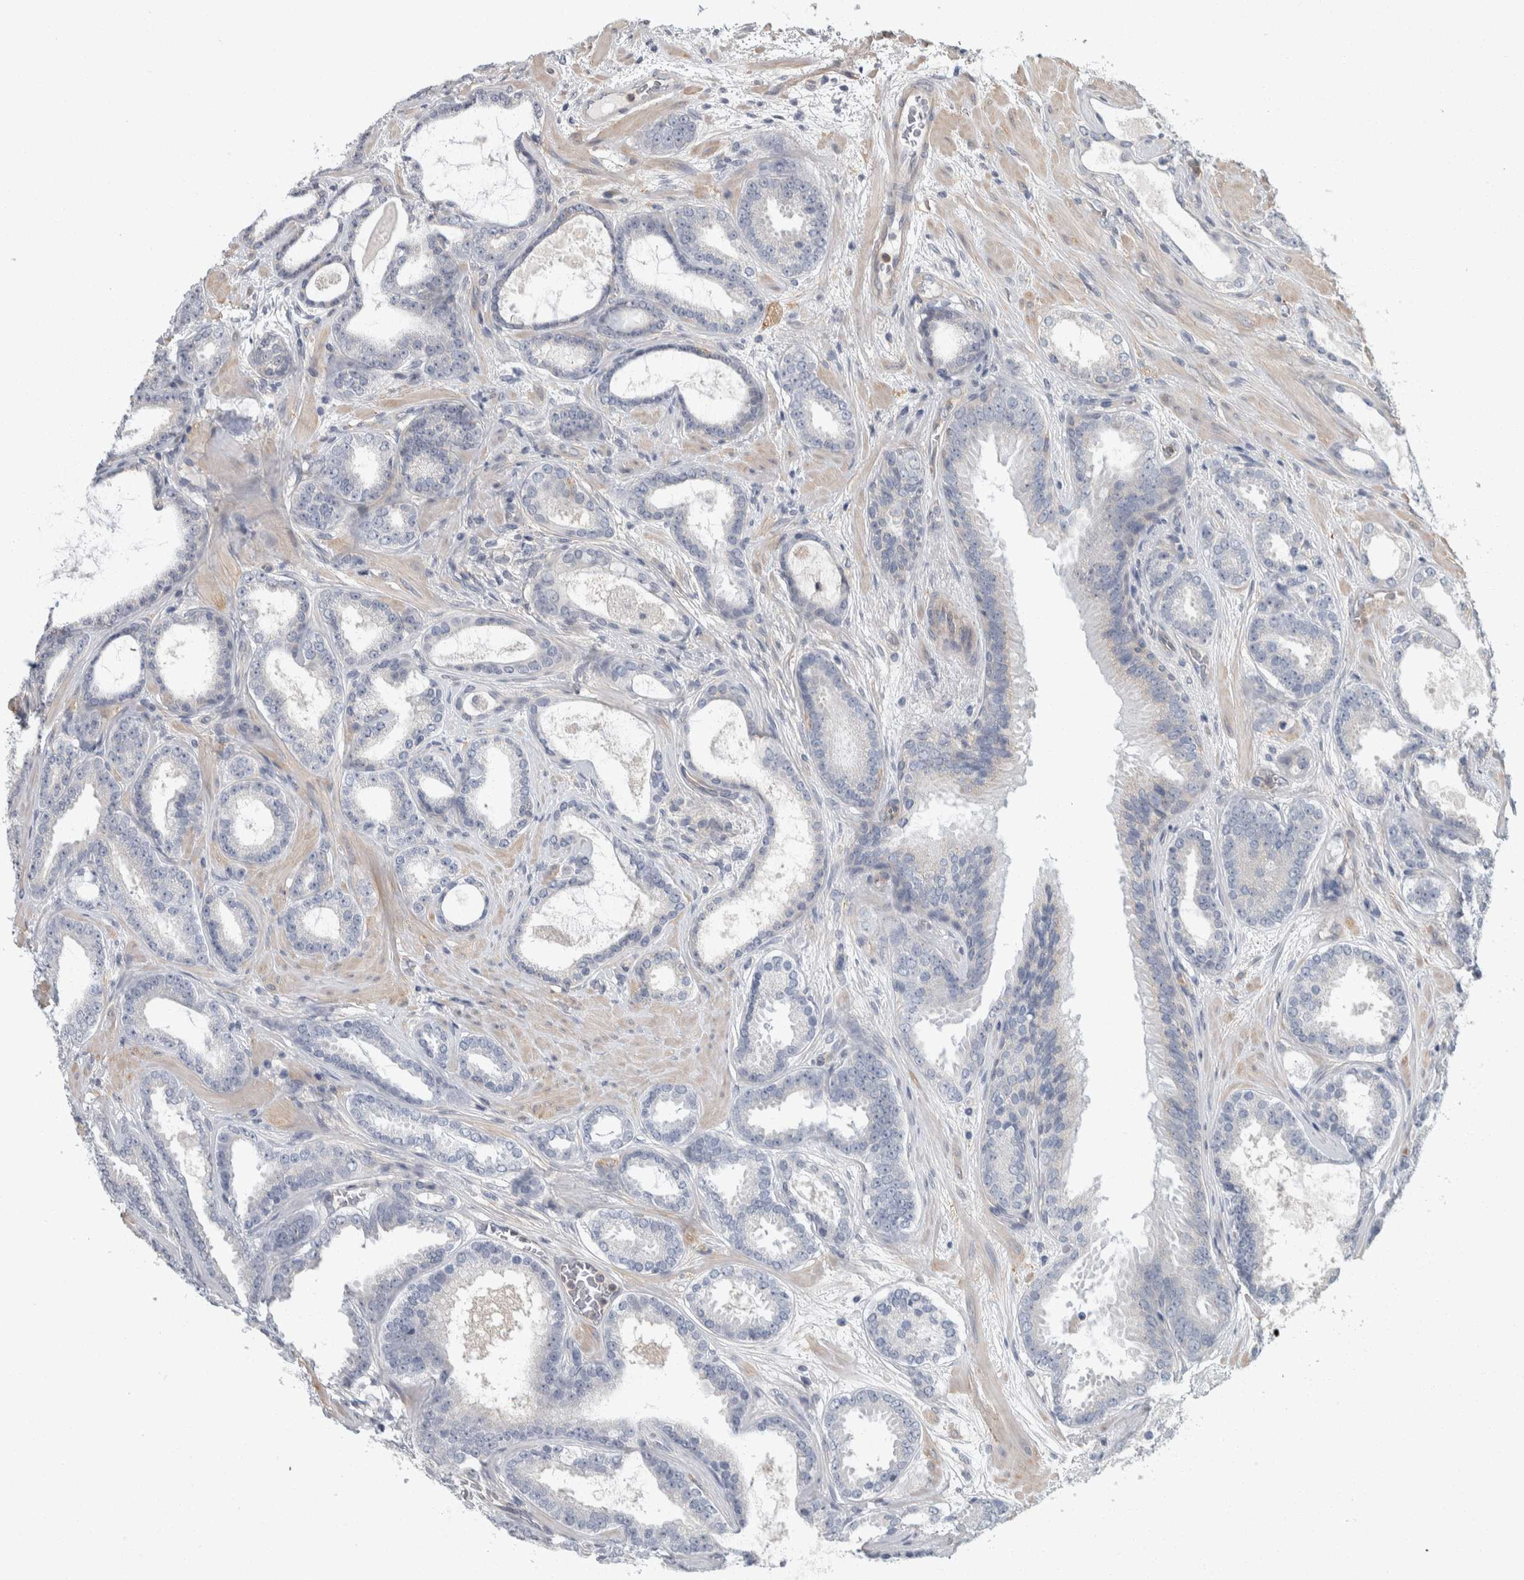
{"staining": {"intensity": "negative", "quantity": "none", "location": "none"}, "tissue": "prostate cancer", "cell_type": "Tumor cells", "image_type": "cancer", "snomed": [{"axis": "morphology", "description": "Adenocarcinoma, High grade"}, {"axis": "topography", "description": "Prostate"}], "caption": "This is a photomicrograph of IHC staining of prostate adenocarcinoma (high-grade), which shows no expression in tumor cells. (DAB (3,3'-diaminobenzidine) immunohistochemistry (IHC), high magnification).", "gene": "KCNJ3", "patient": {"sex": "male", "age": 60}}